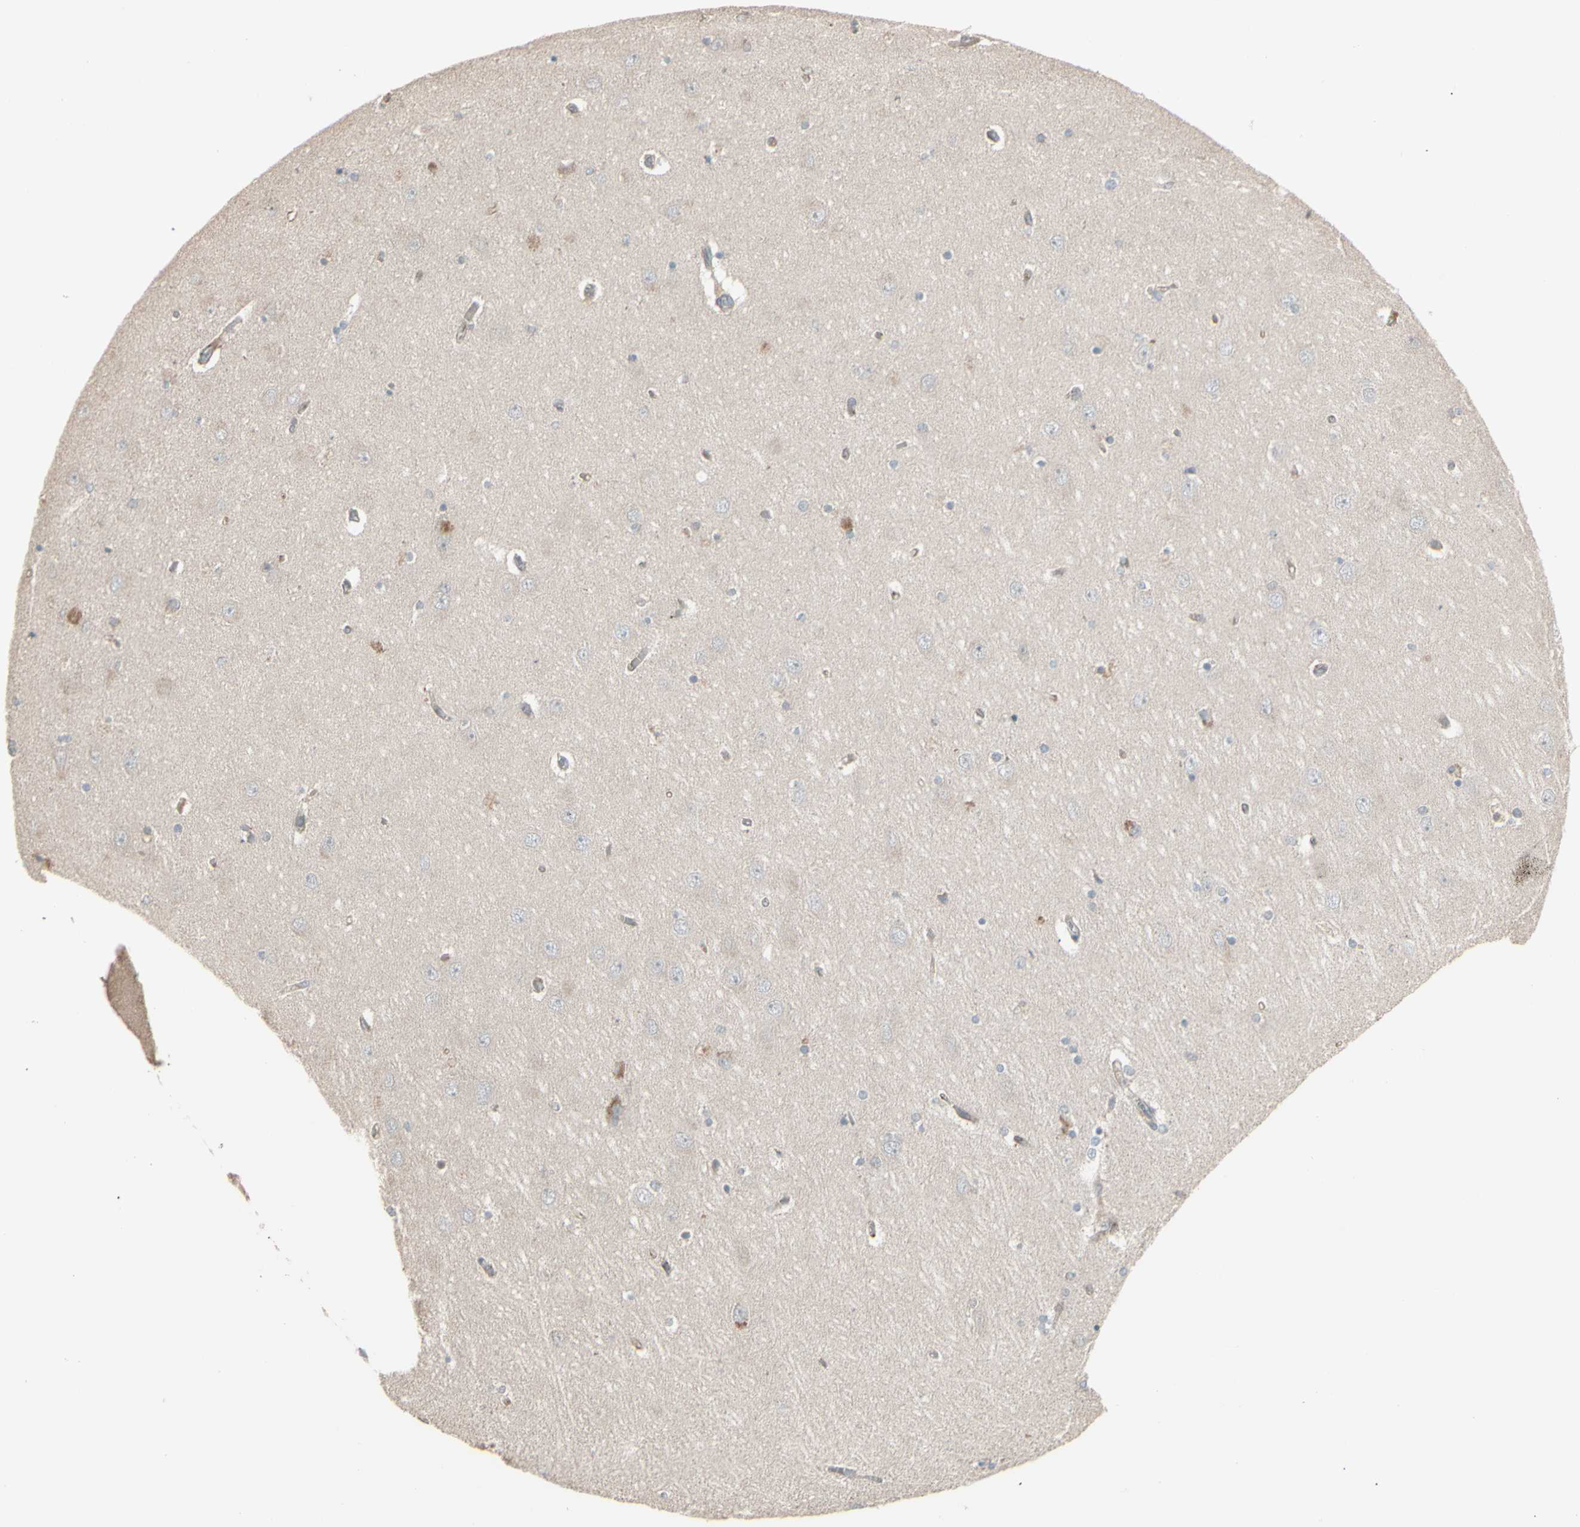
{"staining": {"intensity": "weak", "quantity": "<25%", "location": "cytoplasmic/membranous"}, "tissue": "hippocampus", "cell_type": "Glial cells", "image_type": "normal", "snomed": [{"axis": "morphology", "description": "Normal tissue, NOS"}, {"axis": "topography", "description": "Hippocampus"}], "caption": "An immunohistochemistry image of normal hippocampus is shown. There is no staining in glial cells of hippocampus.", "gene": "CSK", "patient": {"sex": "female", "age": 54}}